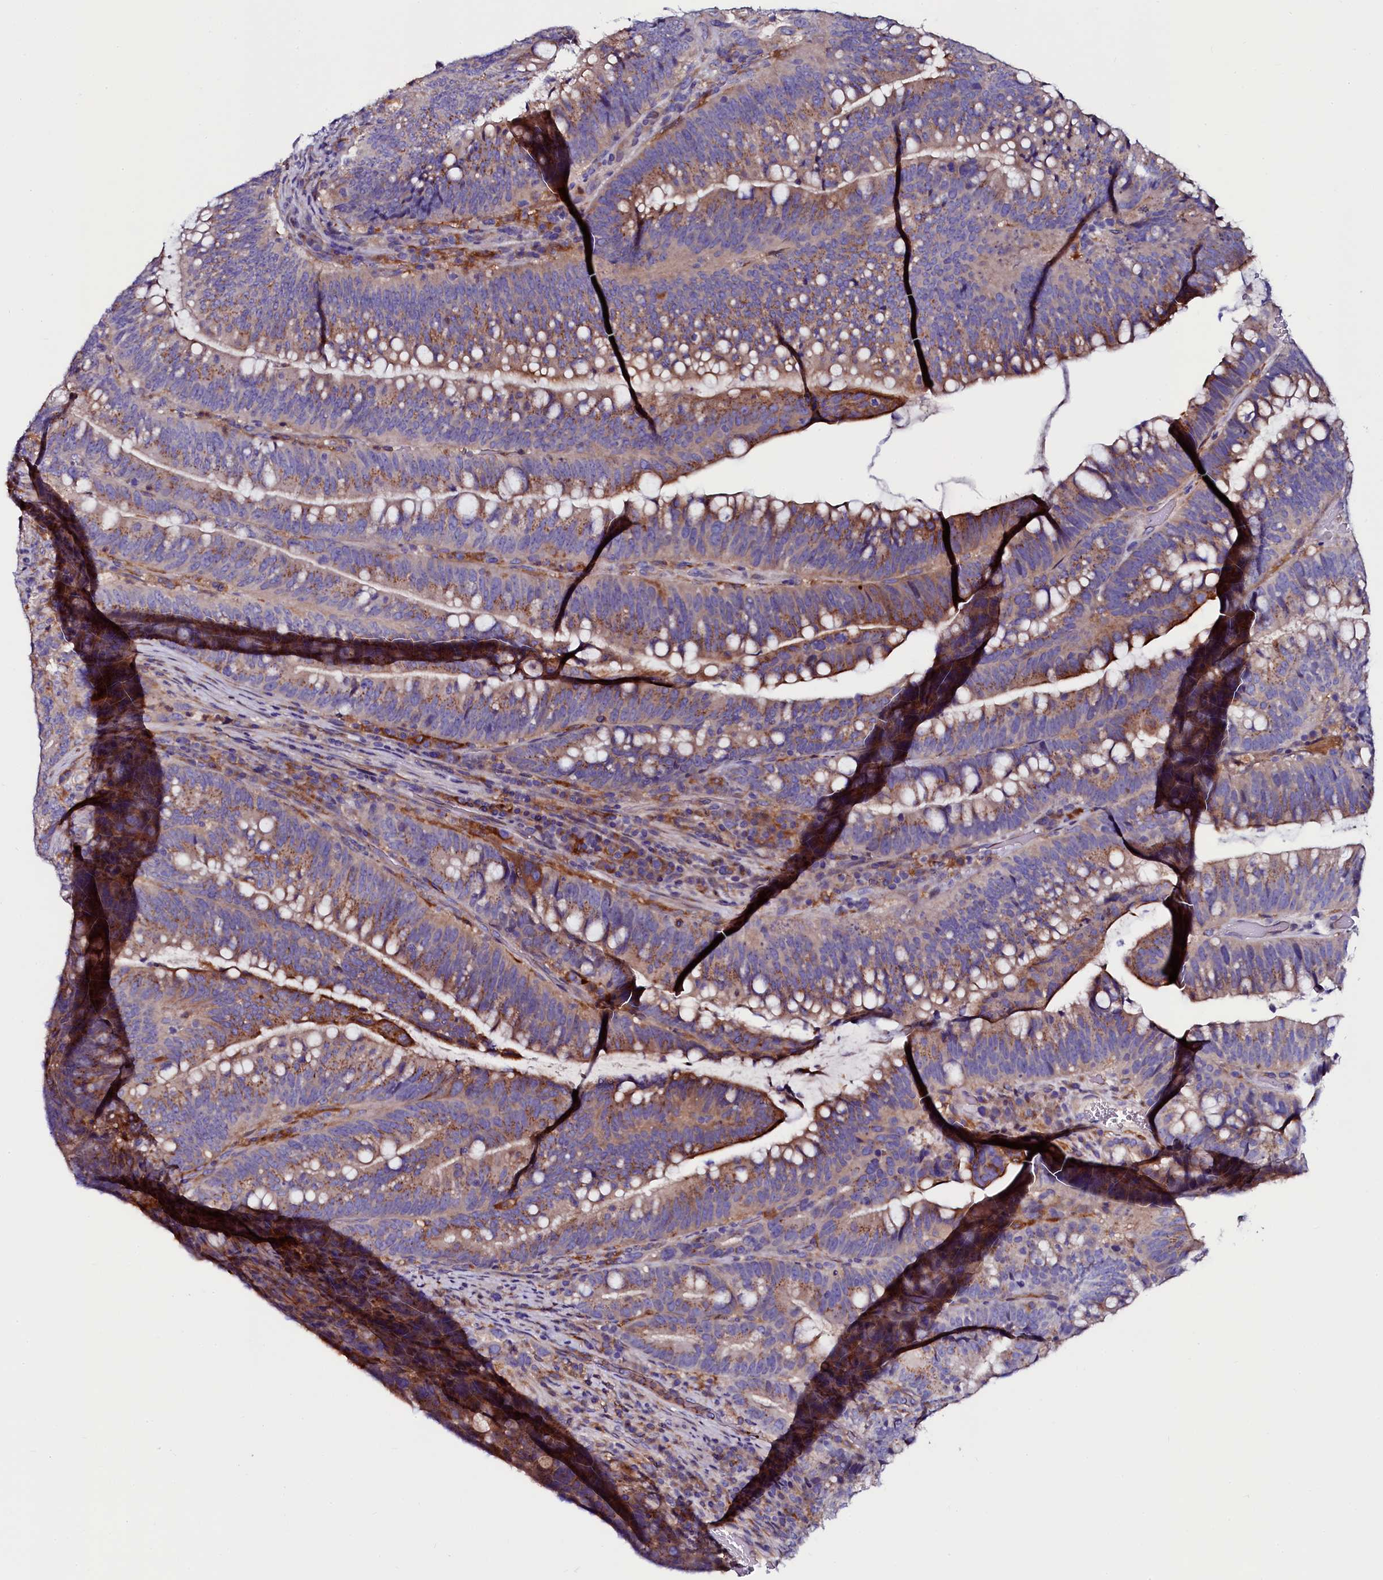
{"staining": {"intensity": "moderate", "quantity": "25%-75%", "location": "cytoplasmic/membranous"}, "tissue": "colorectal cancer", "cell_type": "Tumor cells", "image_type": "cancer", "snomed": [{"axis": "morphology", "description": "Adenocarcinoma, NOS"}, {"axis": "topography", "description": "Colon"}], "caption": "Colorectal adenocarcinoma stained with immunohistochemistry reveals moderate cytoplasmic/membranous staining in approximately 25%-75% of tumor cells.", "gene": "OTOL1", "patient": {"sex": "female", "age": 66}}